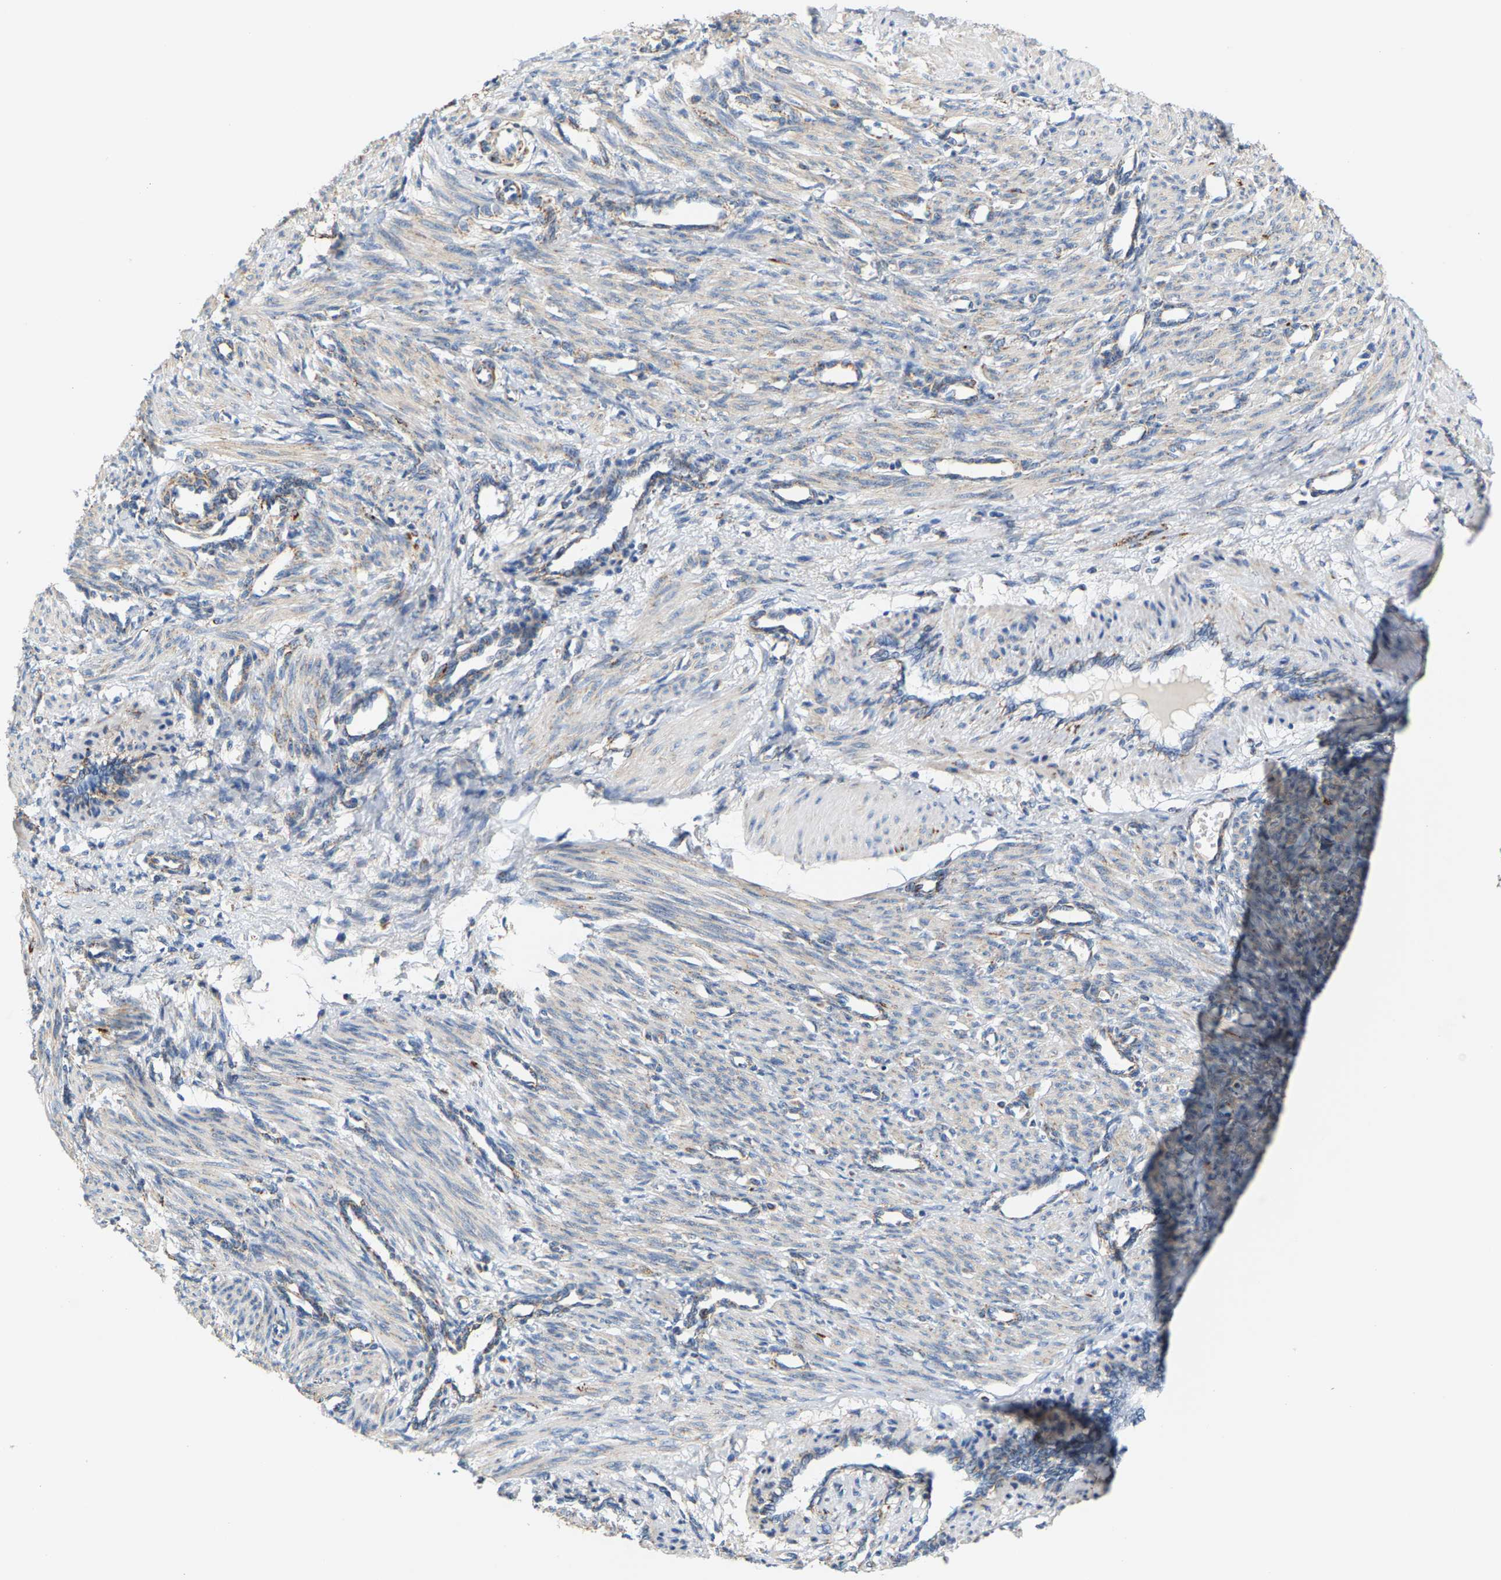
{"staining": {"intensity": "negative", "quantity": "none", "location": "none"}, "tissue": "smooth muscle", "cell_type": "Smooth muscle cells", "image_type": "normal", "snomed": [{"axis": "morphology", "description": "Normal tissue, NOS"}, {"axis": "topography", "description": "Endometrium"}], "caption": "An image of smooth muscle stained for a protein demonstrates no brown staining in smooth muscle cells.", "gene": "SHMT2", "patient": {"sex": "female", "age": 33}}